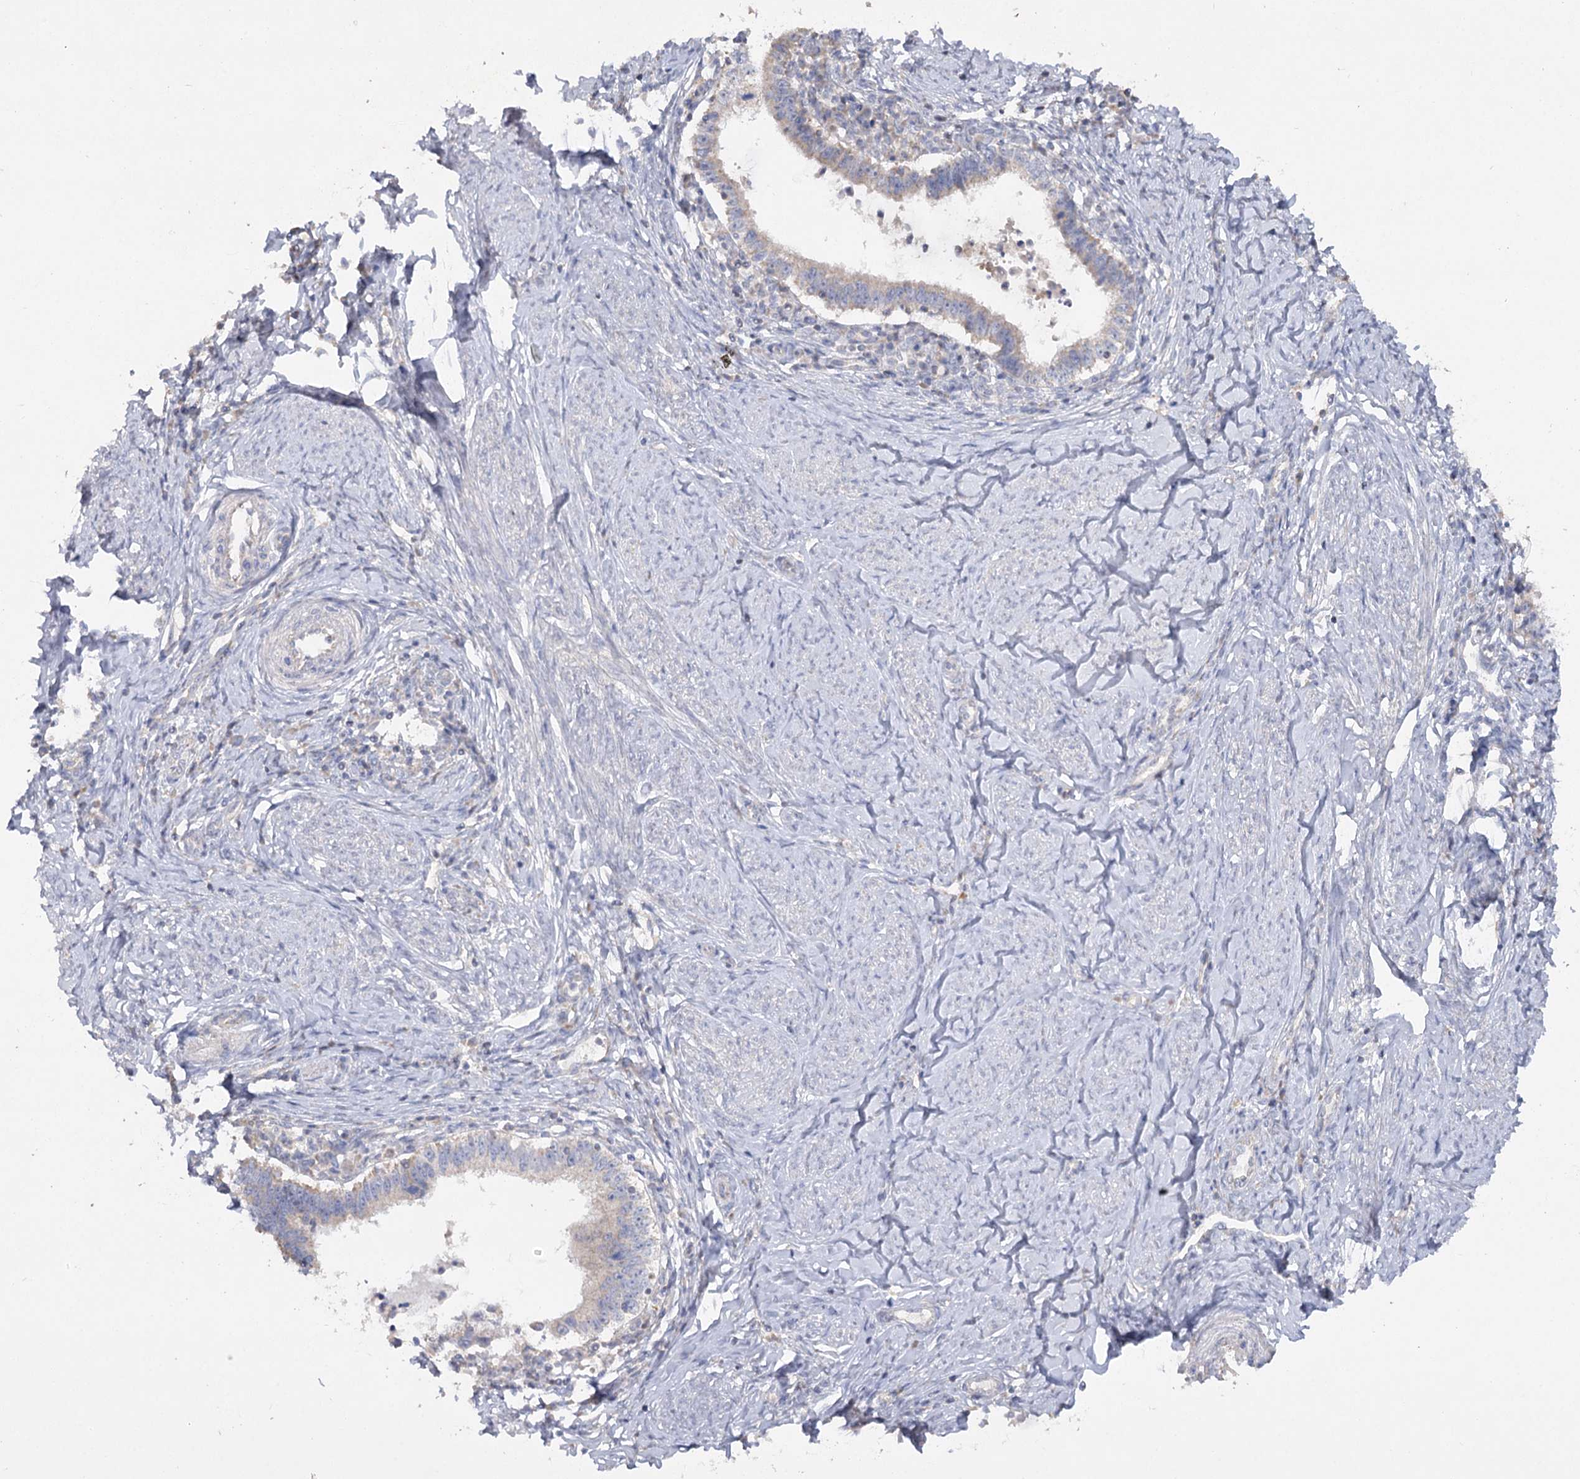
{"staining": {"intensity": "weak", "quantity": "25%-75%", "location": "cytoplasmic/membranous"}, "tissue": "cervical cancer", "cell_type": "Tumor cells", "image_type": "cancer", "snomed": [{"axis": "morphology", "description": "Adenocarcinoma, NOS"}, {"axis": "topography", "description": "Cervix"}], "caption": "Cervical cancer tissue demonstrates weak cytoplasmic/membranous expression in approximately 25%-75% of tumor cells, visualized by immunohistochemistry.", "gene": "TMEM187", "patient": {"sex": "female", "age": 36}}